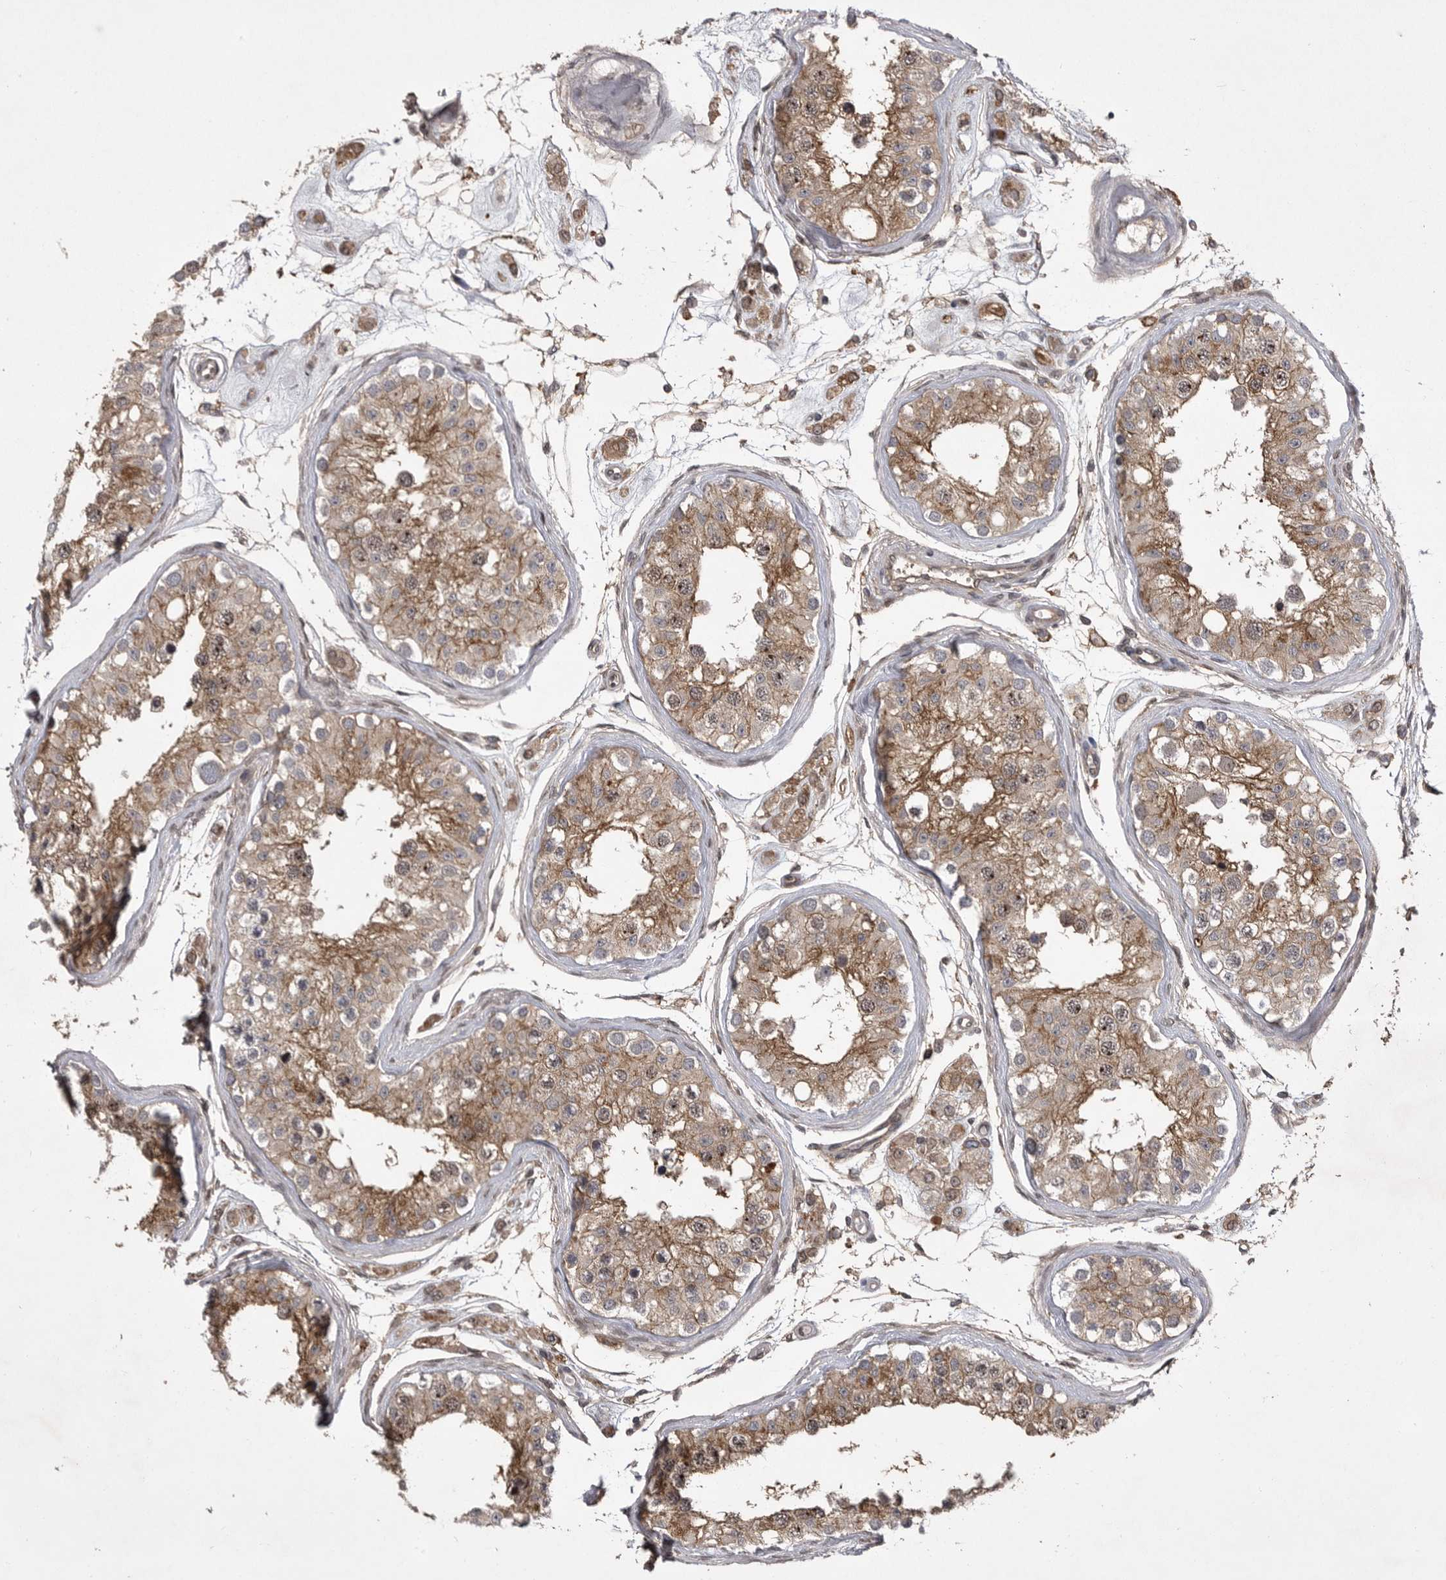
{"staining": {"intensity": "moderate", "quantity": ">75%", "location": "cytoplasmic/membranous"}, "tissue": "testis", "cell_type": "Cells in seminiferous ducts", "image_type": "normal", "snomed": [{"axis": "morphology", "description": "Normal tissue, NOS"}, {"axis": "morphology", "description": "Adenocarcinoma, metastatic, NOS"}, {"axis": "topography", "description": "Testis"}], "caption": "Testis stained with IHC shows moderate cytoplasmic/membranous staining in about >75% of cells in seminiferous ducts.", "gene": "ABL1", "patient": {"sex": "male", "age": 26}}